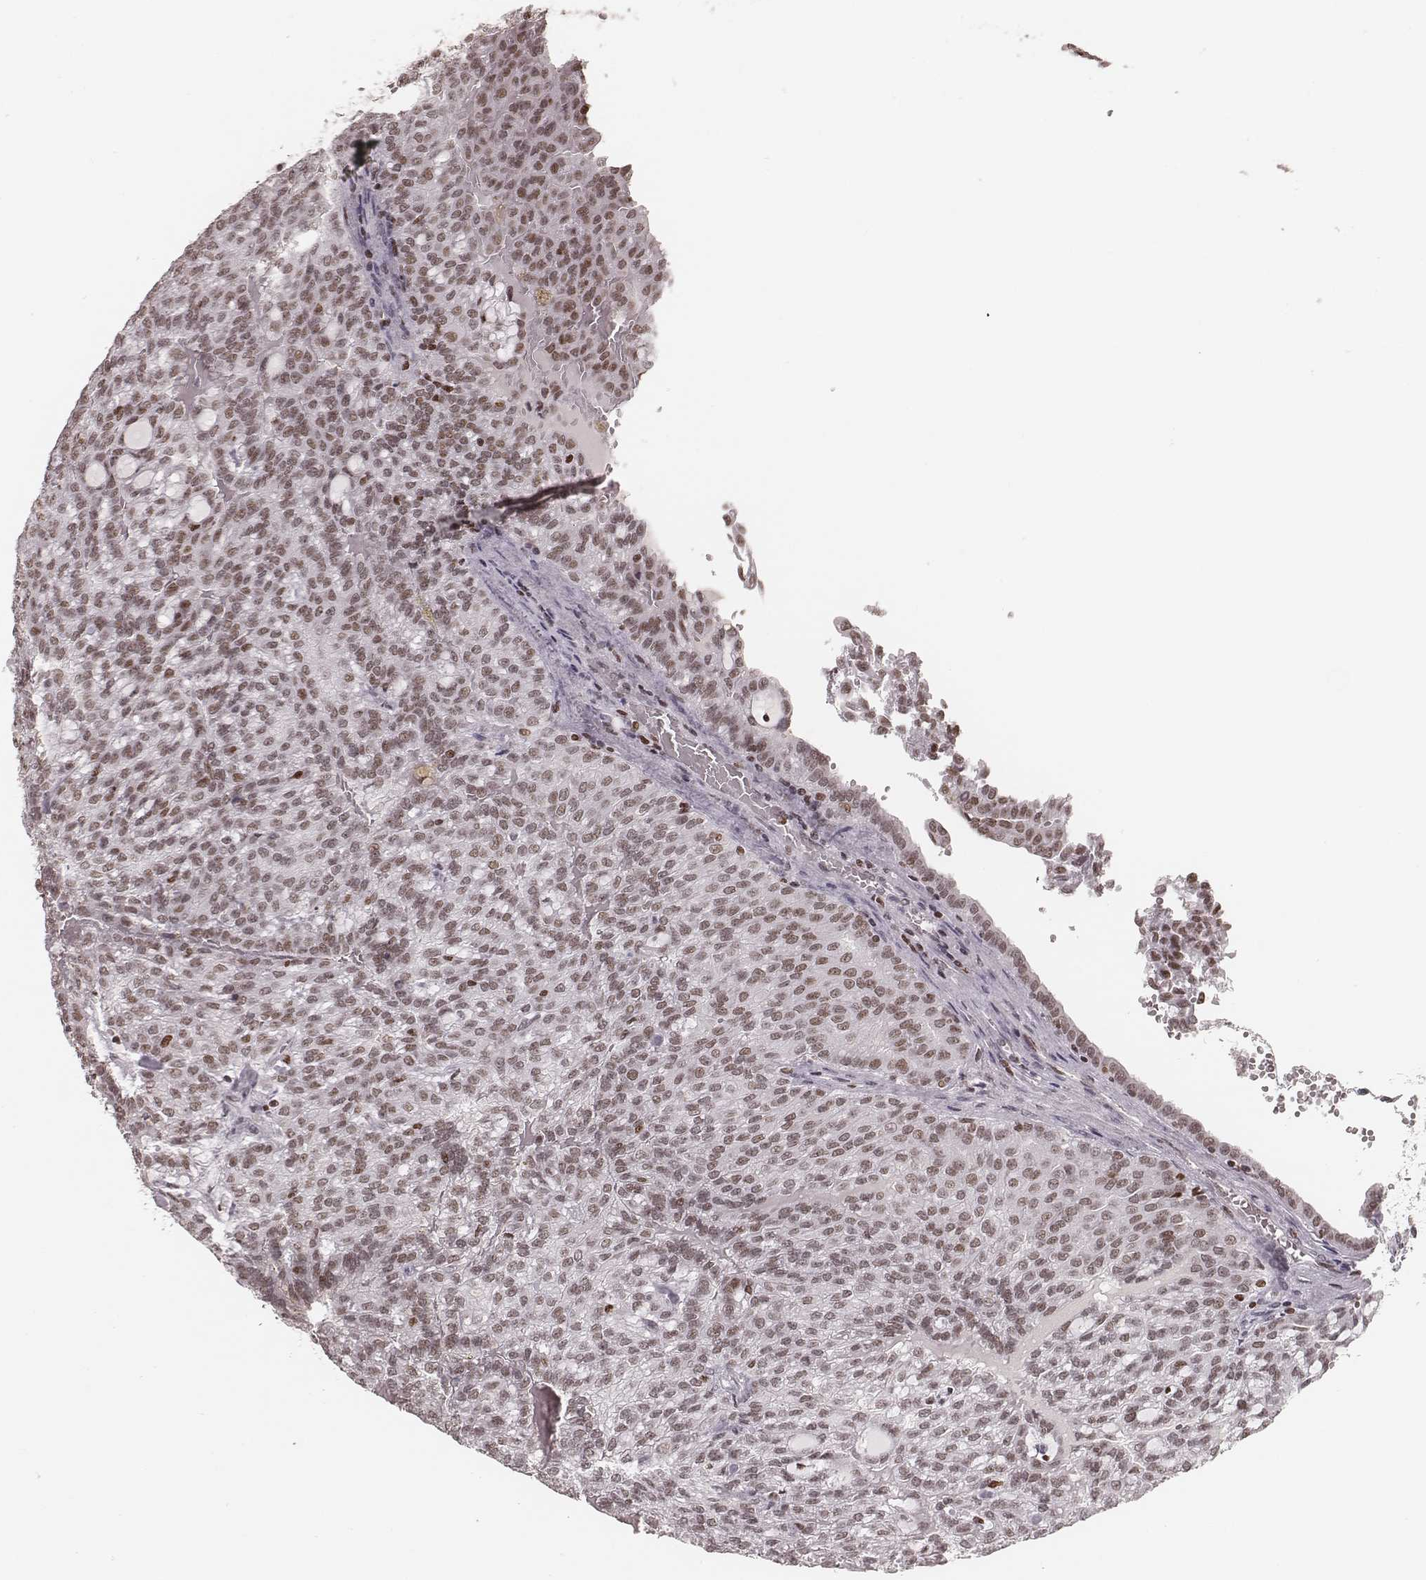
{"staining": {"intensity": "moderate", "quantity": "<25%", "location": "nuclear"}, "tissue": "renal cancer", "cell_type": "Tumor cells", "image_type": "cancer", "snomed": [{"axis": "morphology", "description": "Adenocarcinoma, NOS"}, {"axis": "topography", "description": "Kidney"}], "caption": "An IHC image of tumor tissue is shown. Protein staining in brown shows moderate nuclear positivity in renal cancer within tumor cells.", "gene": "PARP1", "patient": {"sex": "male", "age": 63}}